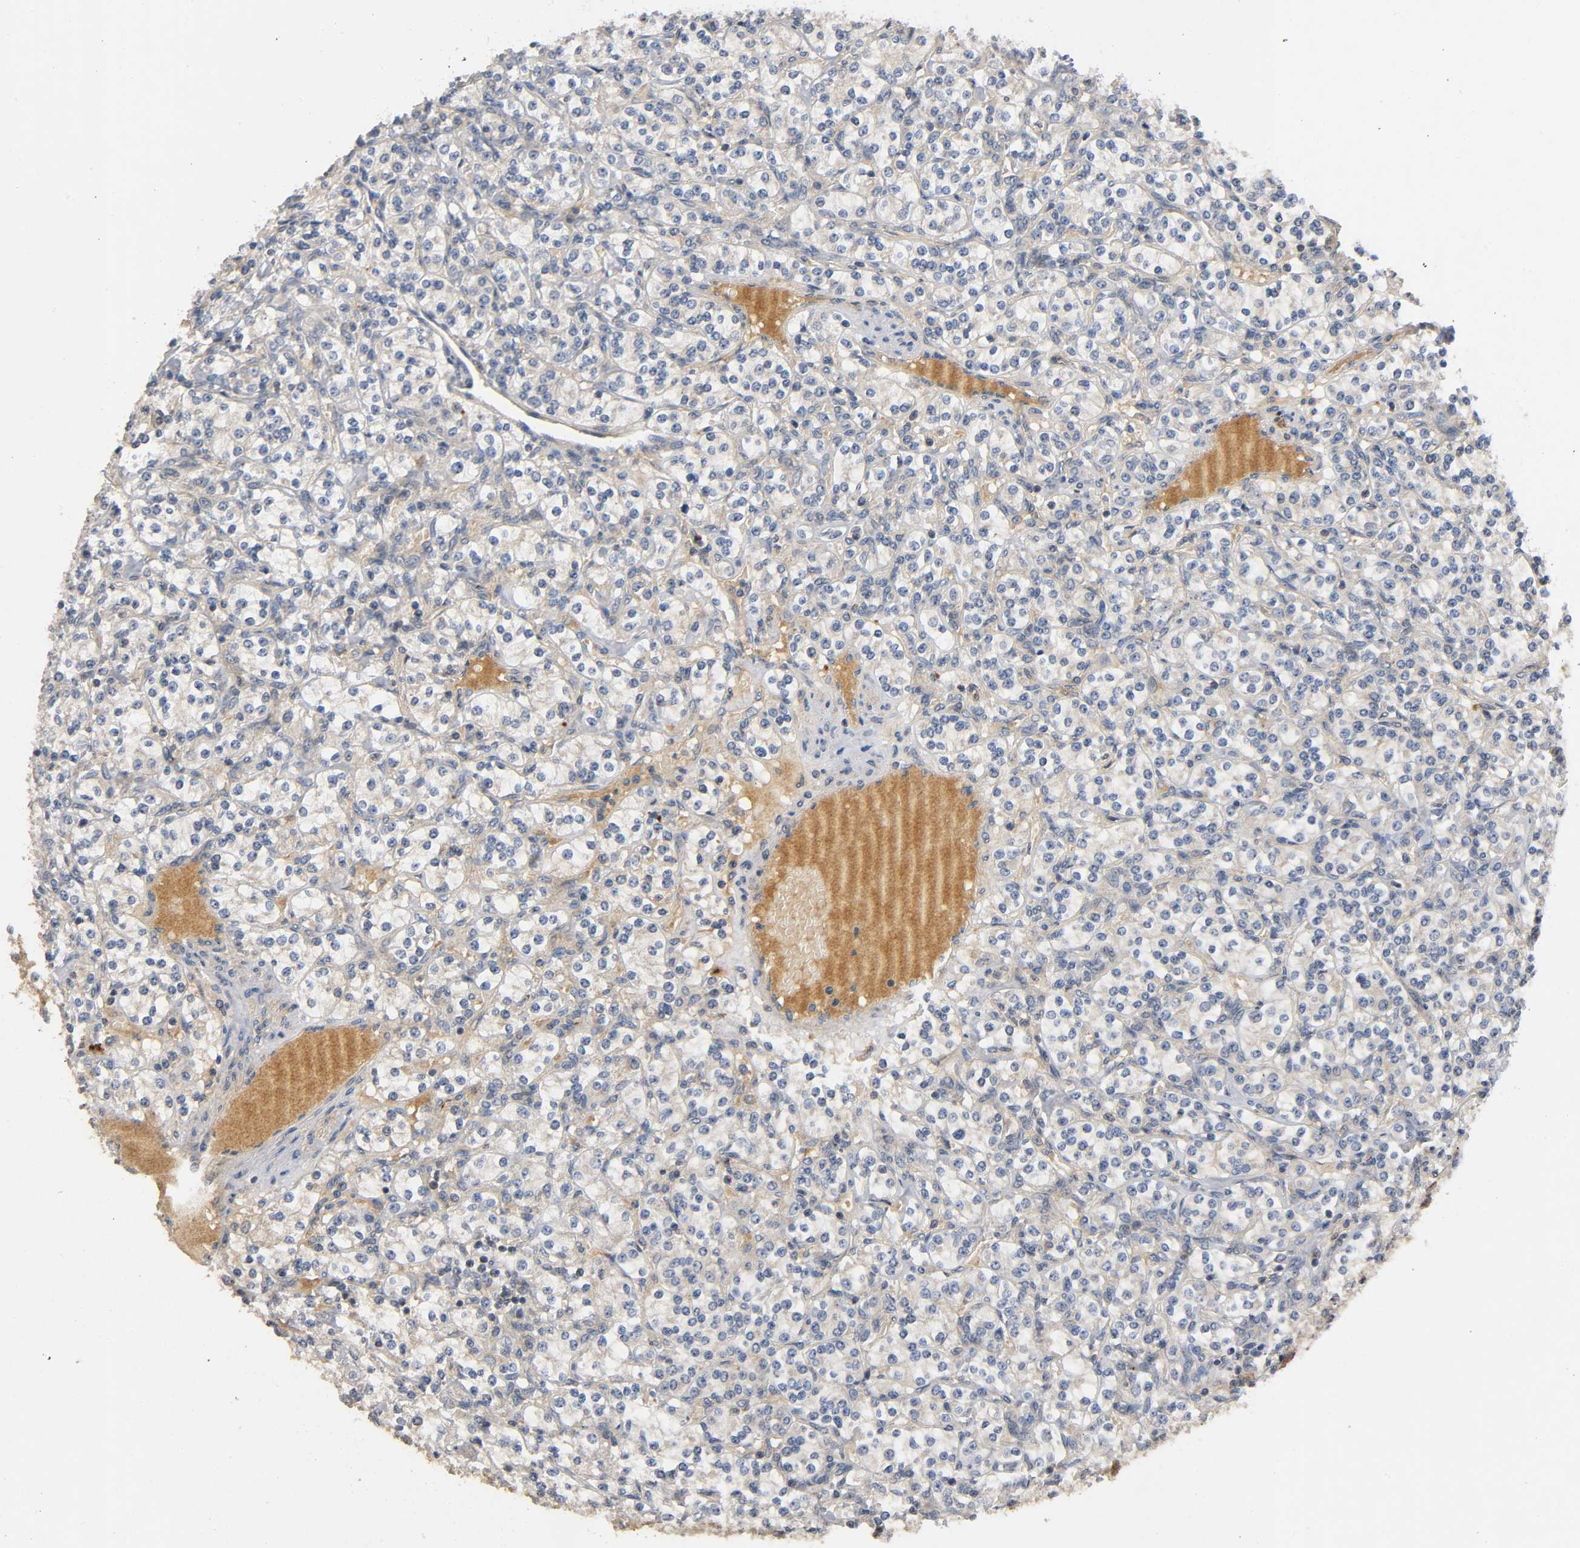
{"staining": {"intensity": "weak", "quantity": "25%-75%", "location": "cytoplasmic/membranous"}, "tissue": "renal cancer", "cell_type": "Tumor cells", "image_type": "cancer", "snomed": [{"axis": "morphology", "description": "Adenocarcinoma, NOS"}, {"axis": "topography", "description": "Kidney"}], "caption": "Adenocarcinoma (renal) was stained to show a protein in brown. There is low levels of weak cytoplasmic/membranous positivity in approximately 25%-75% of tumor cells.", "gene": "IKBKB", "patient": {"sex": "male", "age": 77}}